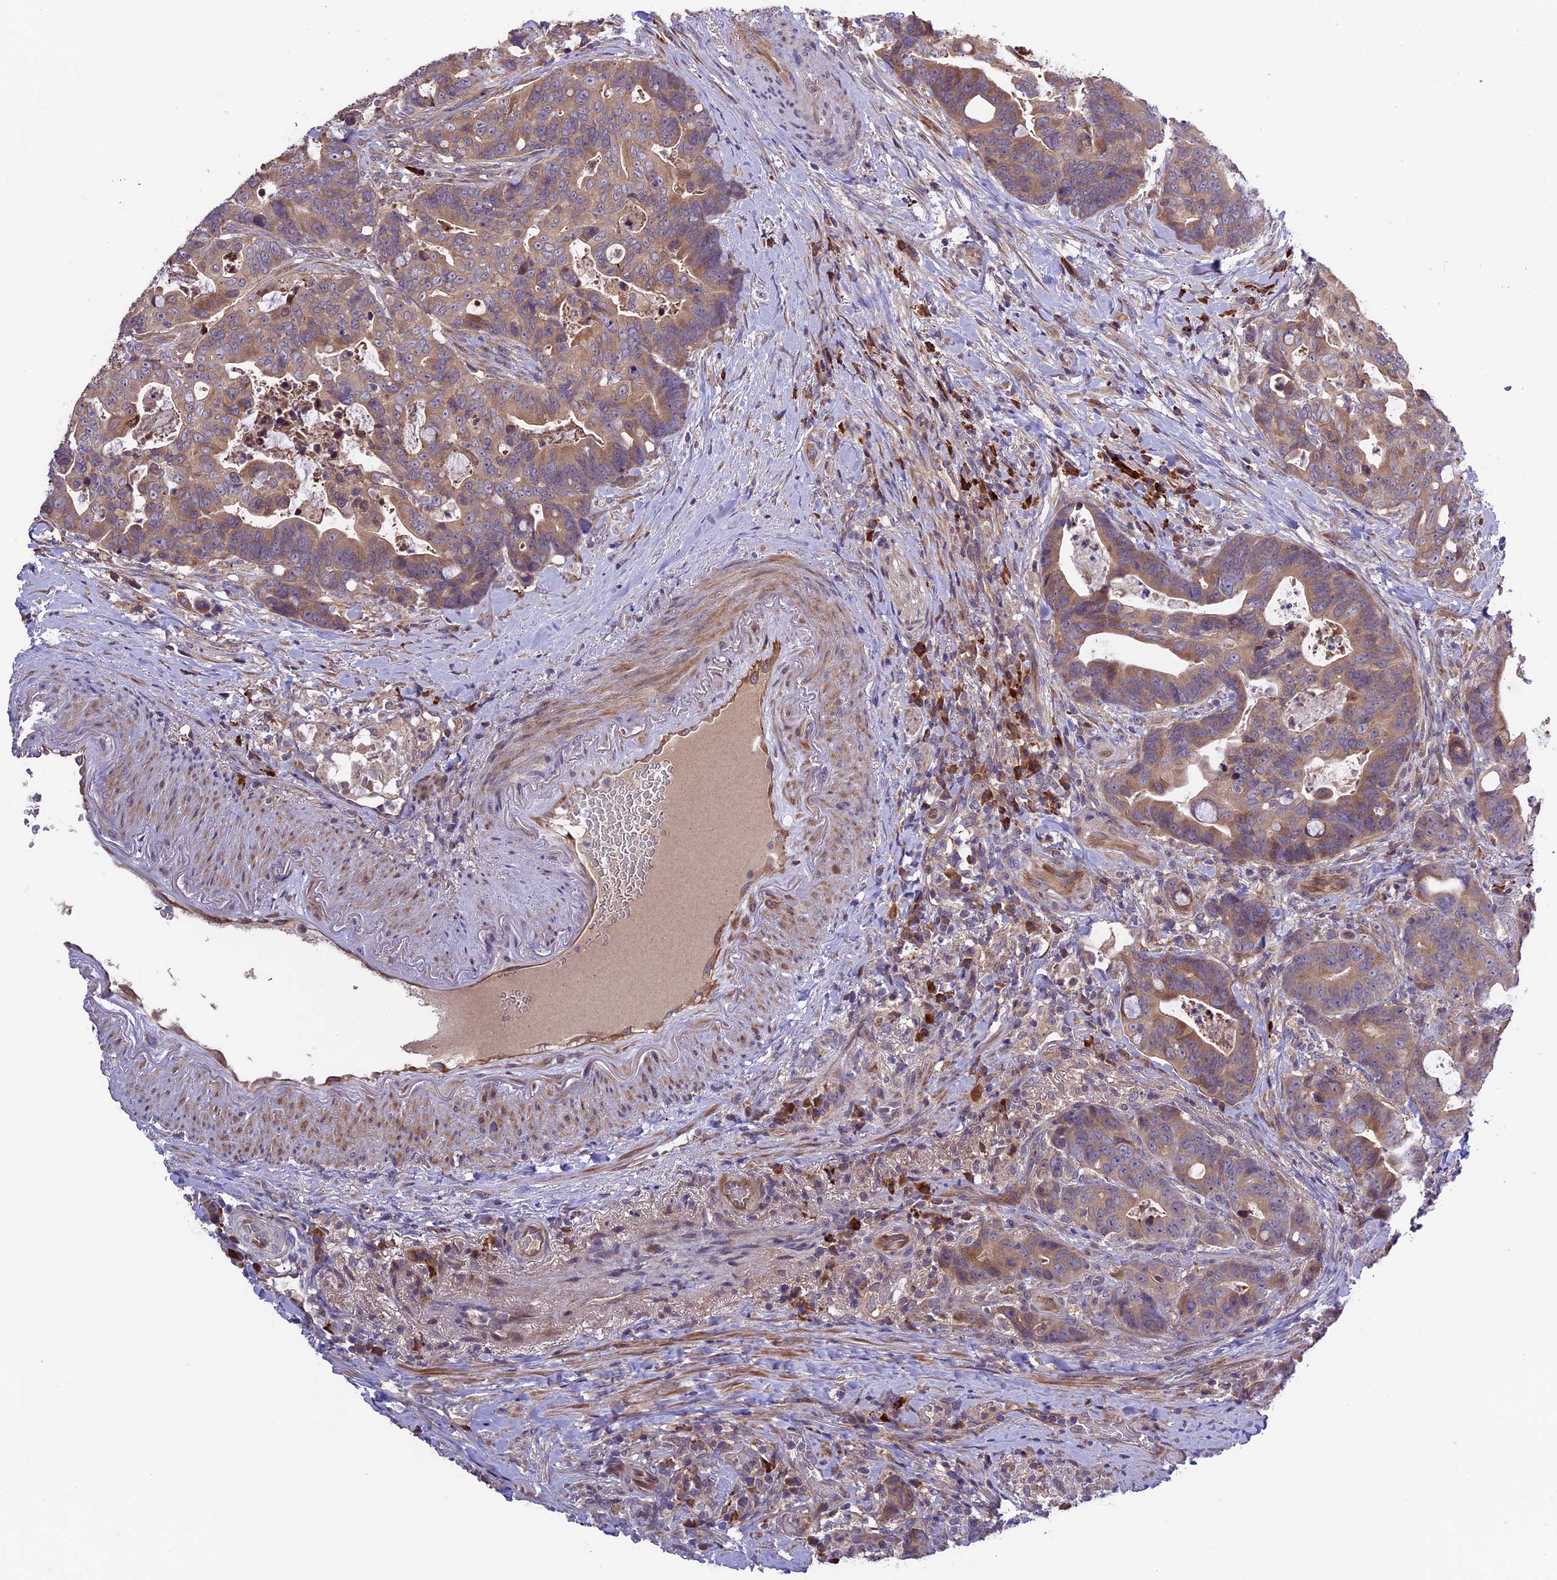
{"staining": {"intensity": "moderate", "quantity": ">75%", "location": "cytoplasmic/membranous"}, "tissue": "colorectal cancer", "cell_type": "Tumor cells", "image_type": "cancer", "snomed": [{"axis": "morphology", "description": "Adenocarcinoma, NOS"}, {"axis": "topography", "description": "Colon"}], "caption": "Immunohistochemical staining of adenocarcinoma (colorectal) displays moderate cytoplasmic/membranous protein expression in about >75% of tumor cells. Nuclei are stained in blue.", "gene": "ABCC10", "patient": {"sex": "female", "age": 82}}